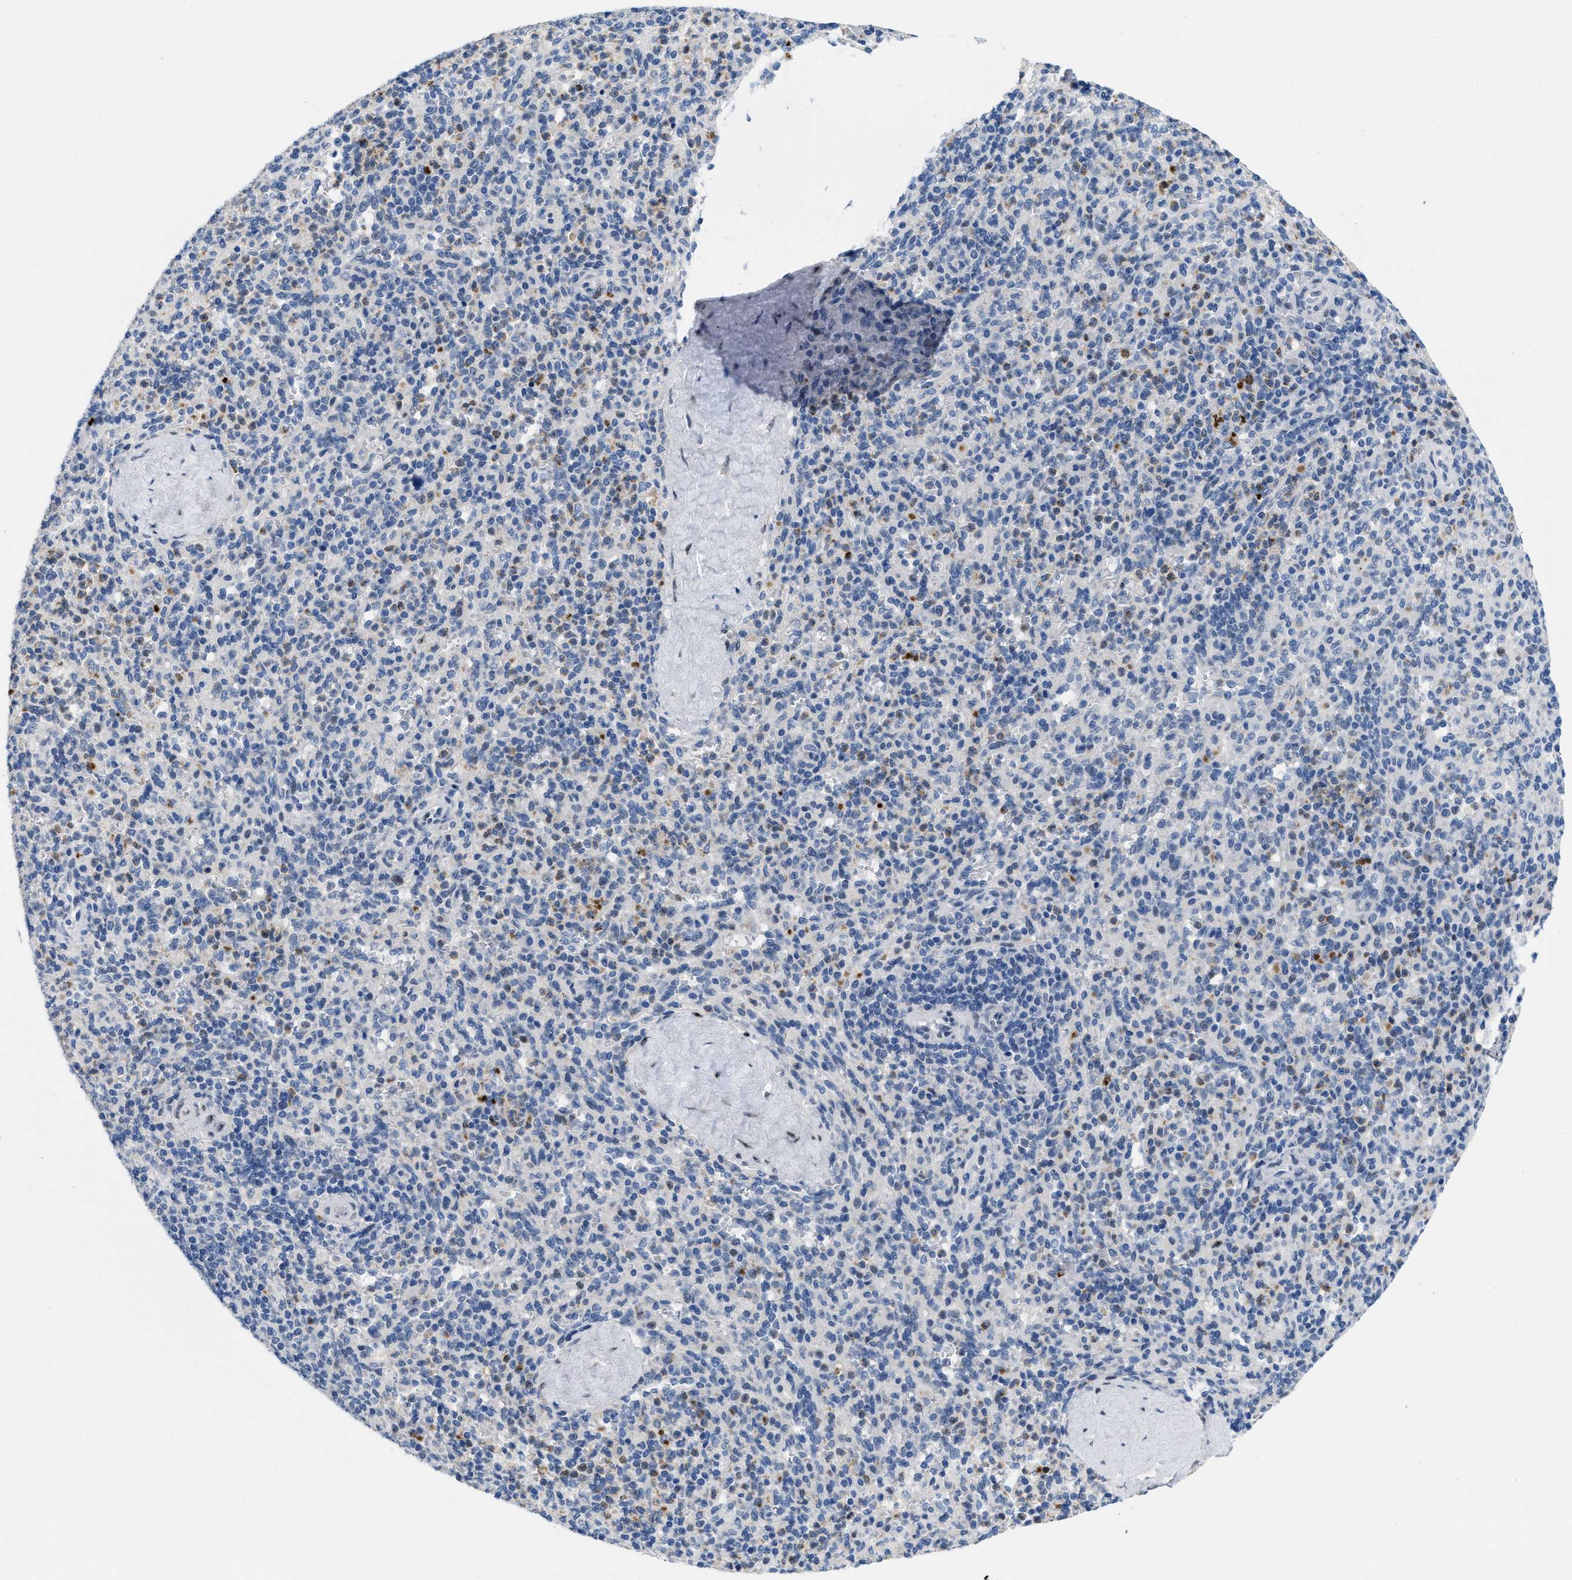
{"staining": {"intensity": "moderate", "quantity": "25%-75%", "location": "cytoplasmic/membranous,nuclear"}, "tissue": "spleen", "cell_type": "Cells in red pulp", "image_type": "normal", "snomed": [{"axis": "morphology", "description": "Normal tissue, NOS"}, {"axis": "topography", "description": "Spleen"}], "caption": "Immunohistochemical staining of normal human spleen shows 25%-75% levels of moderate cytoplasmic/membranous,nuclear protein positivity in approximately 25%-75% of cells in red pulp.", "gene": "NFIX", "patient": {"sex": "male", "age": 36}}